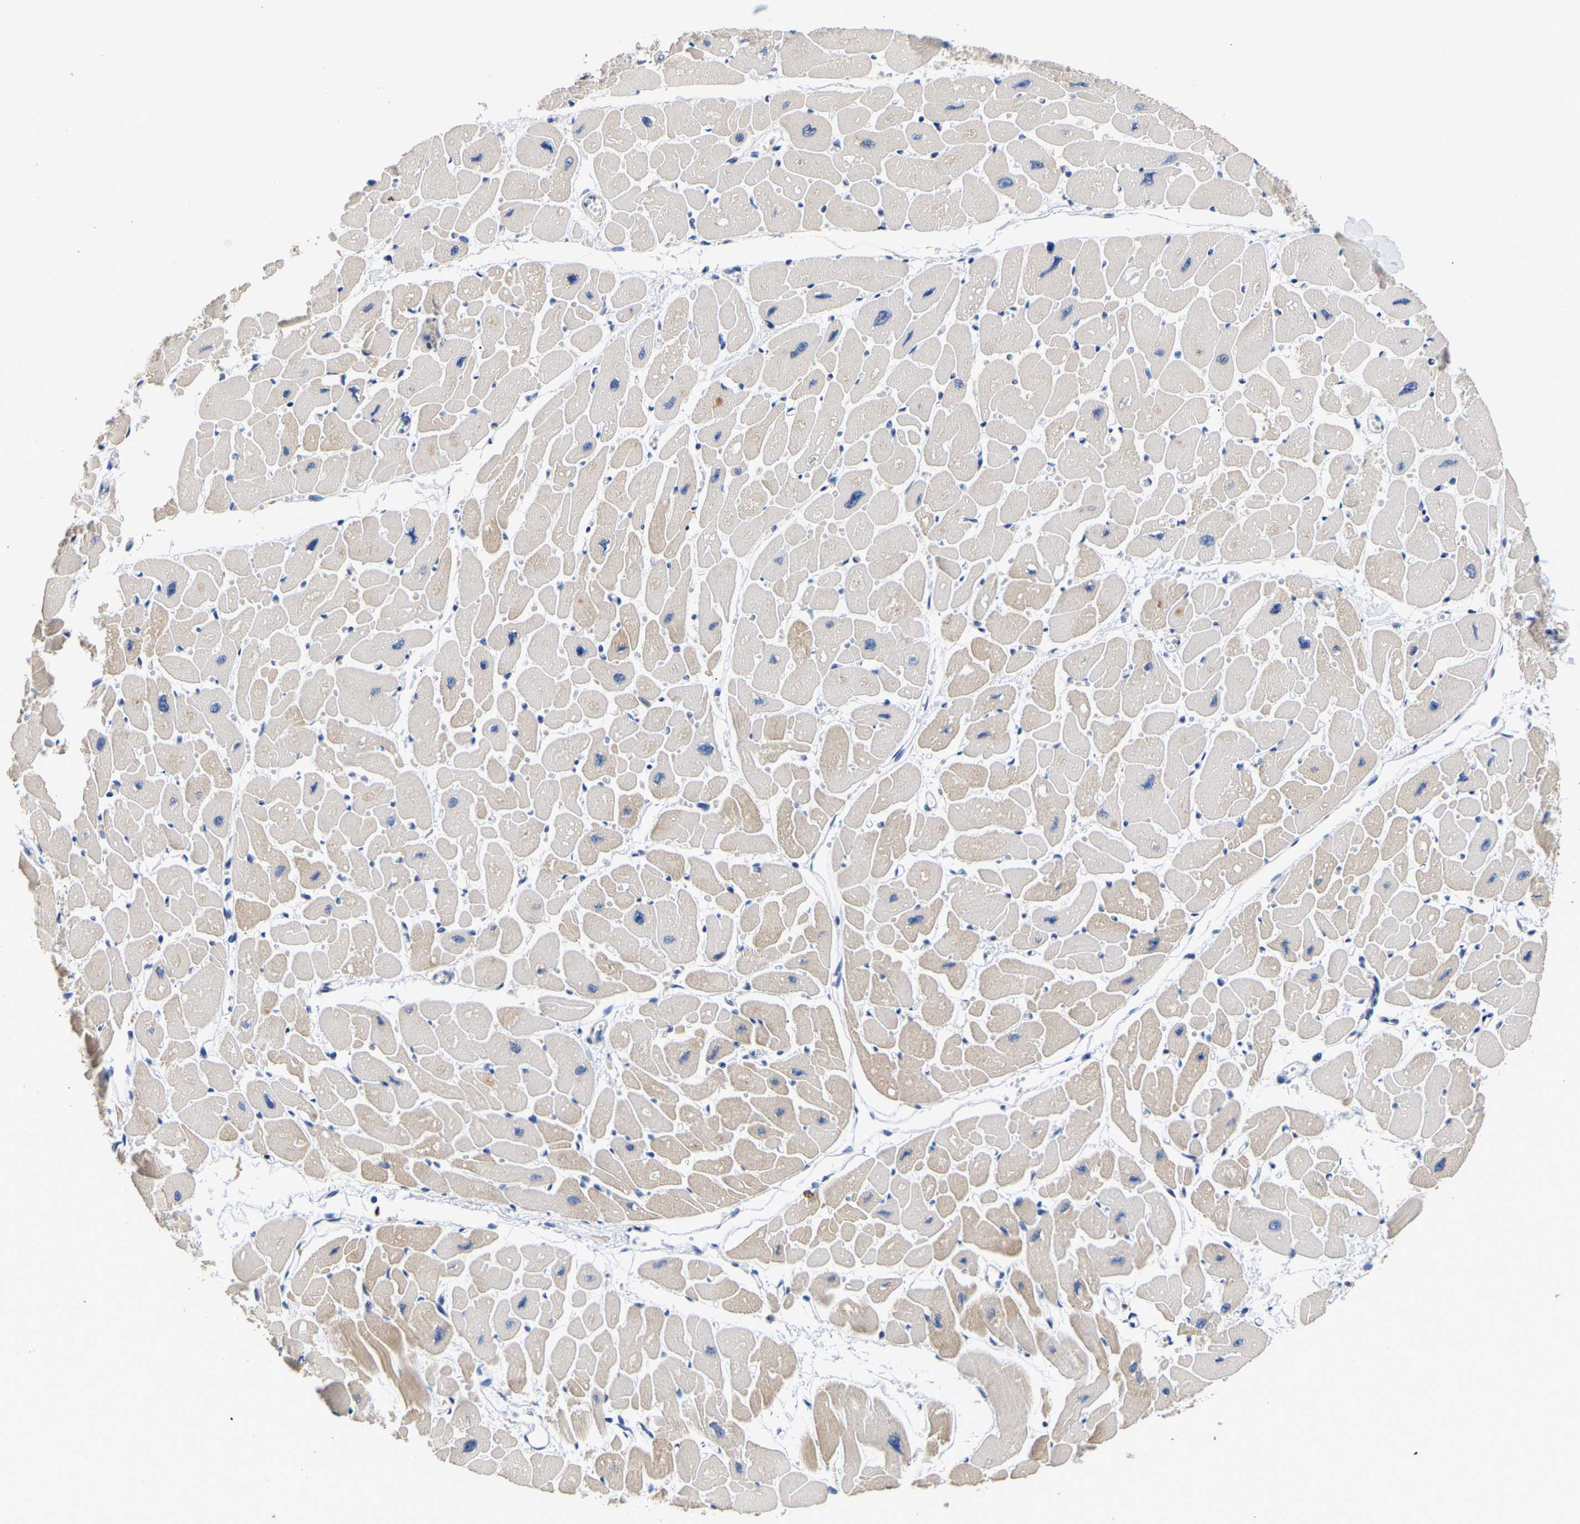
{"staining": {"intensity": "moderate", "quantity": "<25%", "location": "cytoplasmic/membranous"}, "tissue": "heart muscle", "cell_type": "Cardiomyocytes", "image_type": "normal", "snomed": [{"axis": "morphology", "description": "Normal tissue, NOS"}, {"axis": "topography", "description": "Heart"}], "caption": "Immunohistochemical staining of benign heart muscle reveals moderate cytoplasmic/membranous protein positivity in approximately <25% of cardiomyocytes.", "gene": "CCDC6", "patient": {"sex": "female", "age": 54}}